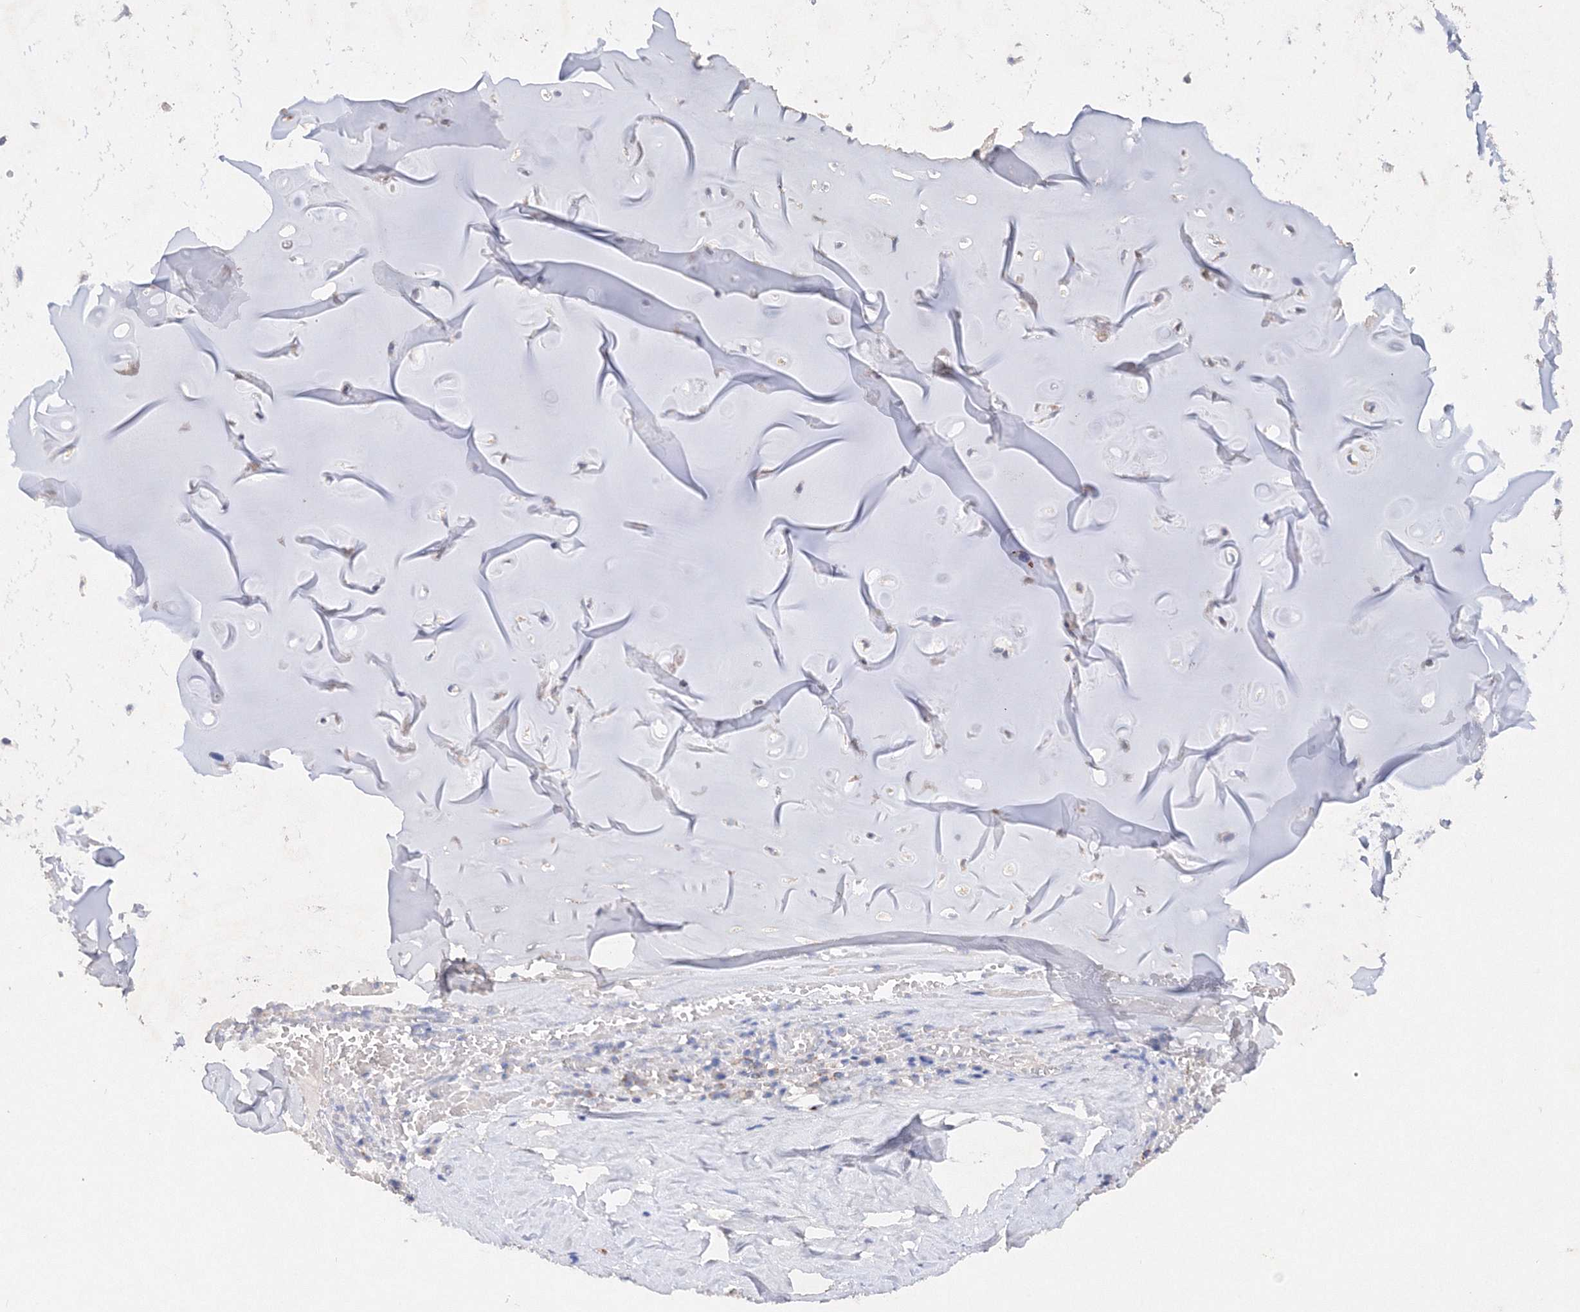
{"staining": {"intensity": "weak", "quantity": "<25%", "location": "cytoplasmic/membranous"}, "tissue": "soft tissue", "cell_type": "Chondrocytes", "image_type": "normal", "snomed": [{"axis": "morphology", "description": "Normal tissue, NOS"}, {"axis": "morphology", "description": "Basal cell carcinoma"}, {"axis": "topography", "description": "Cartilage tissue"}, {"axis": "topography", "description": "Nasopharynx"}, {"axis": "topography", "description": "Oral tissue"}], "caption": "High power microscopy micrograph of an immunohistochemistry photomicrograph of unremarkable soft tissue, revealing no significant positivity in chondrocytes. The staining is performed using DAB brown chromogen with nuclei counter-stained in using hematoxylin.", "gene": "GLS", "patient": {"sex": "female", "age": 77}}